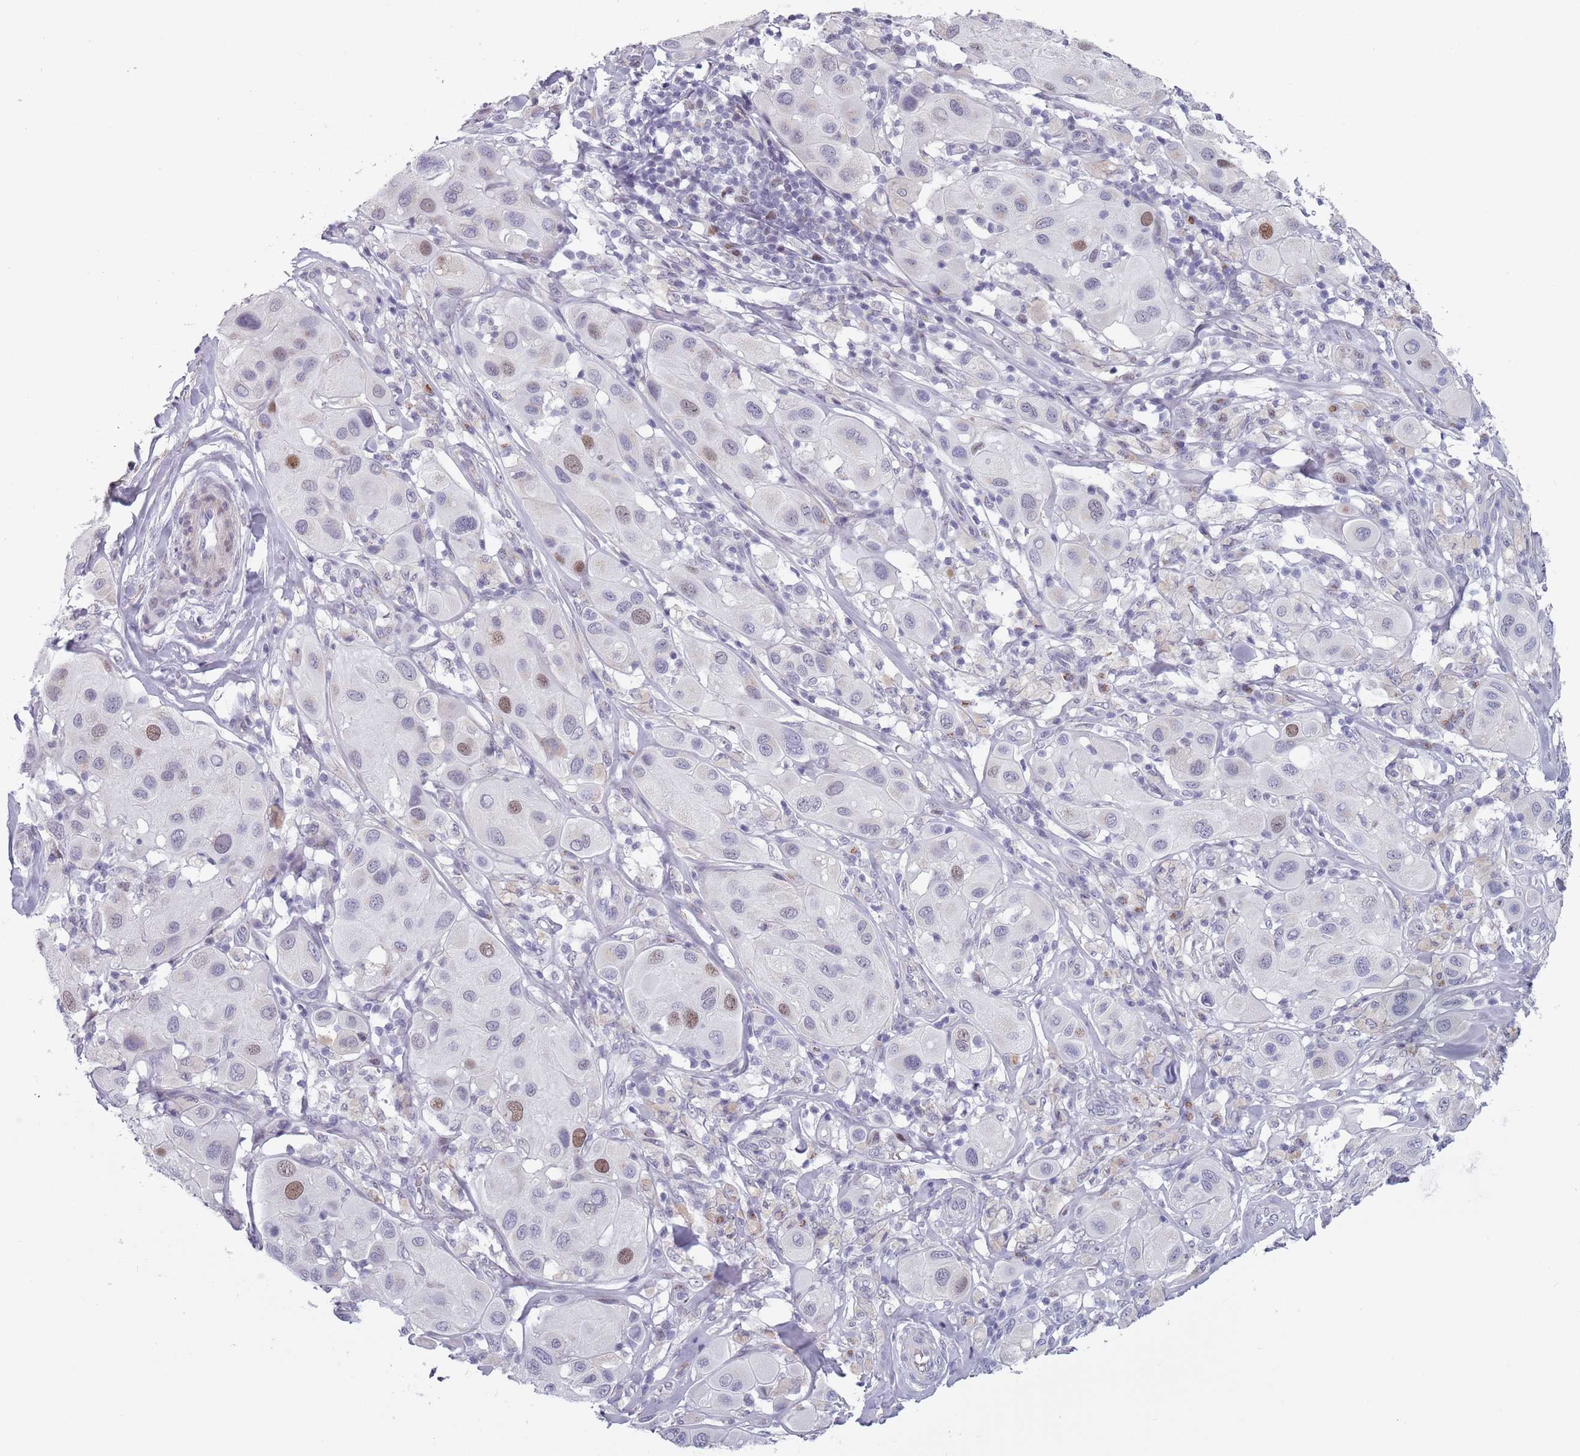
{"staining": {"intensity": "weak", "quantity": "<25%", "location": "nuclear"}, "tissue": "melanoma", "cell_type": "Tumor cells", "image_type": "cancer", "snomed": [{"axis": "morphology", "description": "Malignant melanoma, Metastatic site"}, {"axis": "topography", "description": "Skin"}], "caption": "The immunohistochemistry (IHC) image has no significant expression in tumor cells of melanoma tissue.", "gene": "ZKSCAN2", "patient": {"sex": "male", "age": 41}}